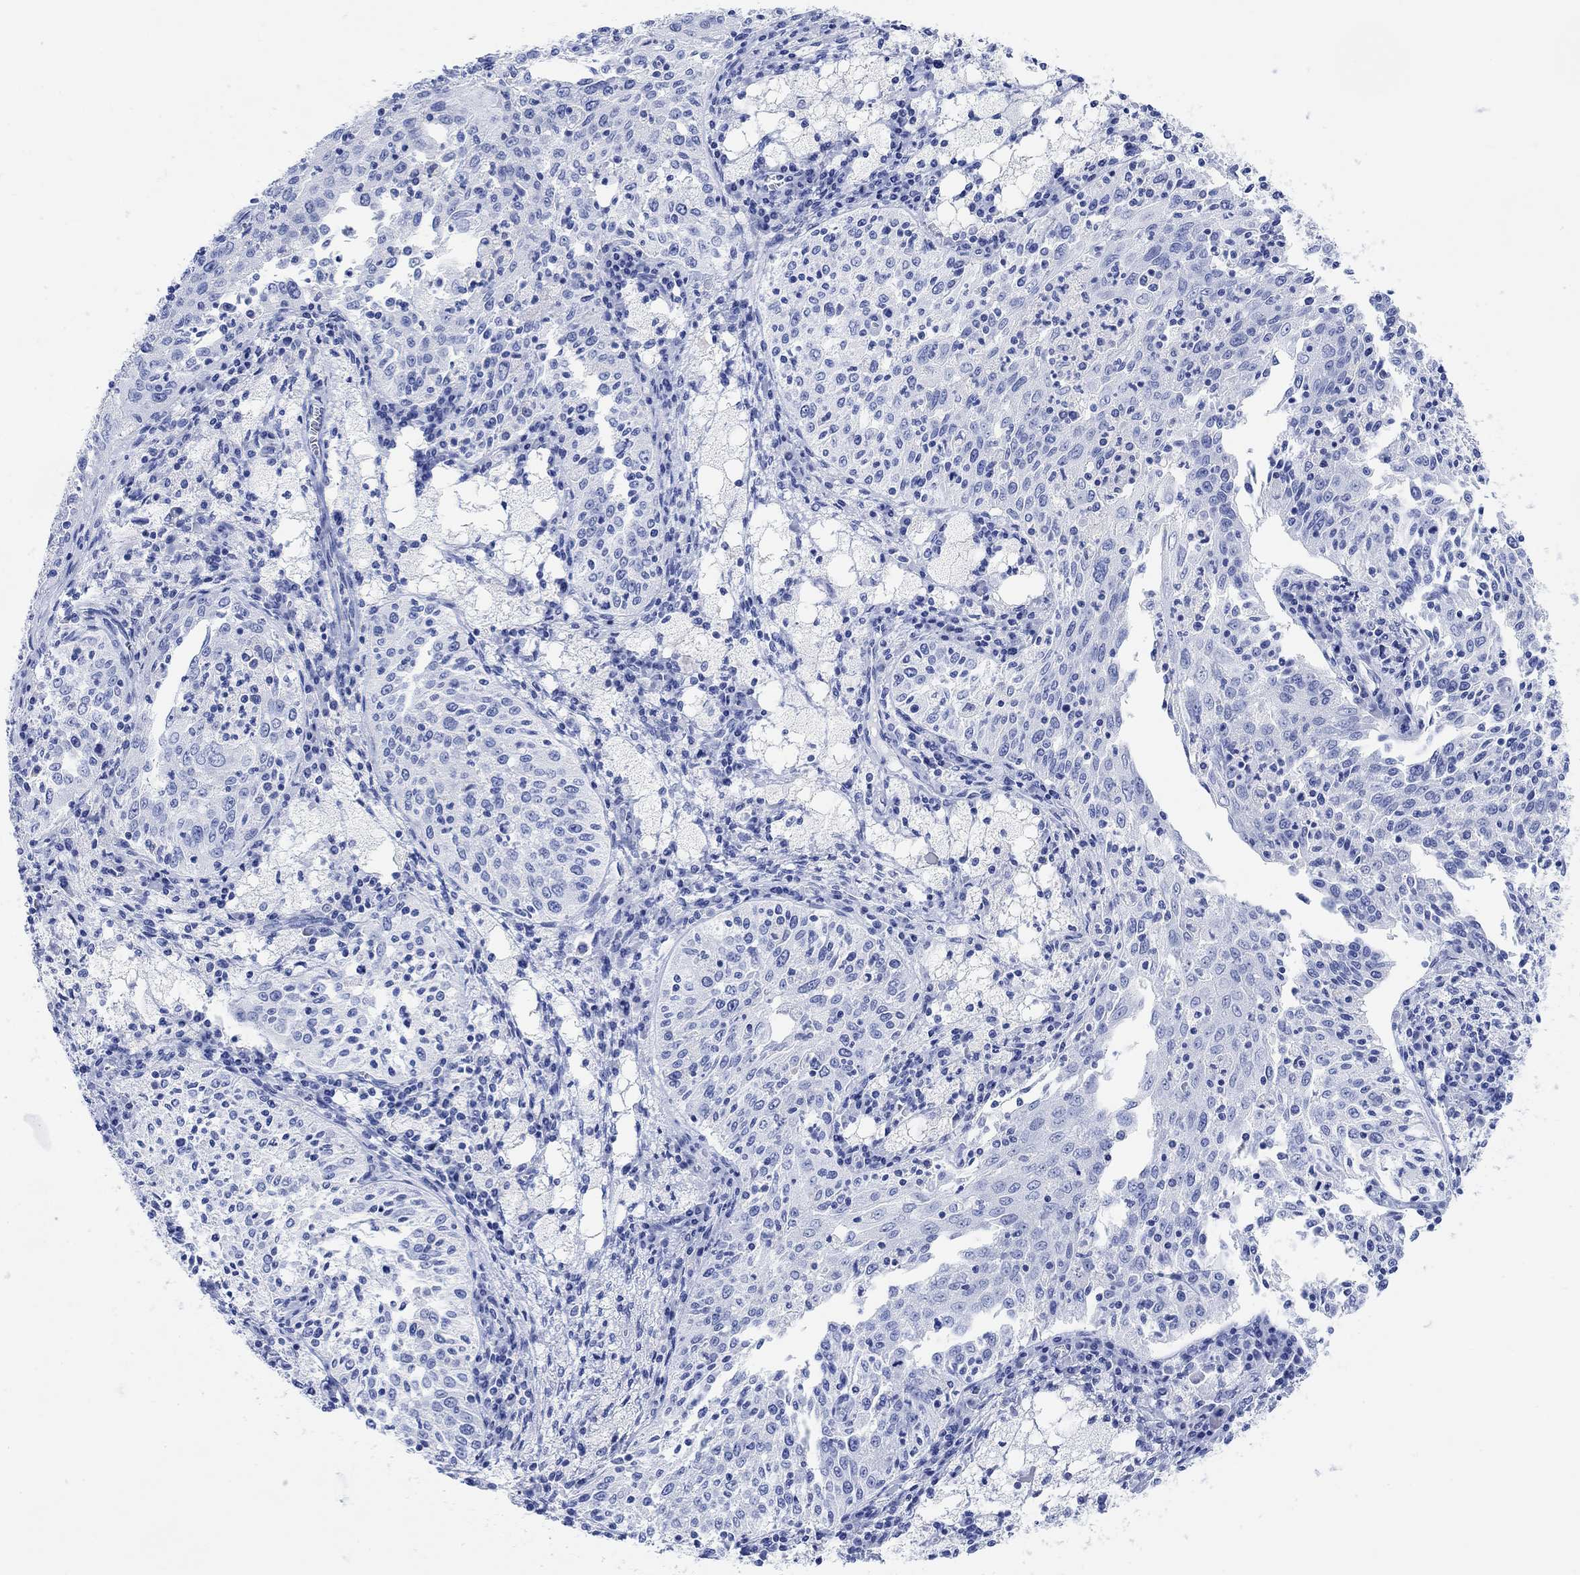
{"staining": {"intensity": "negative", "quantity": "none", "location": "none"}, "tissue": "cervical cancer", "cell_type": "Tumor cells", "image_type": "cancer", "snomed": [{"axis": "morphology", "description": "Squamous cell carcinoma, NOS"}, {"axis": "topography", "description": "Cervix"}], "caption": "Squamous cell carcinoma (cervical) was stained to show a protein in brown. There is no significant expression in tumor cells.", "gene": "ANKRD33", "patient": {"sex": "female", "age": 41}}